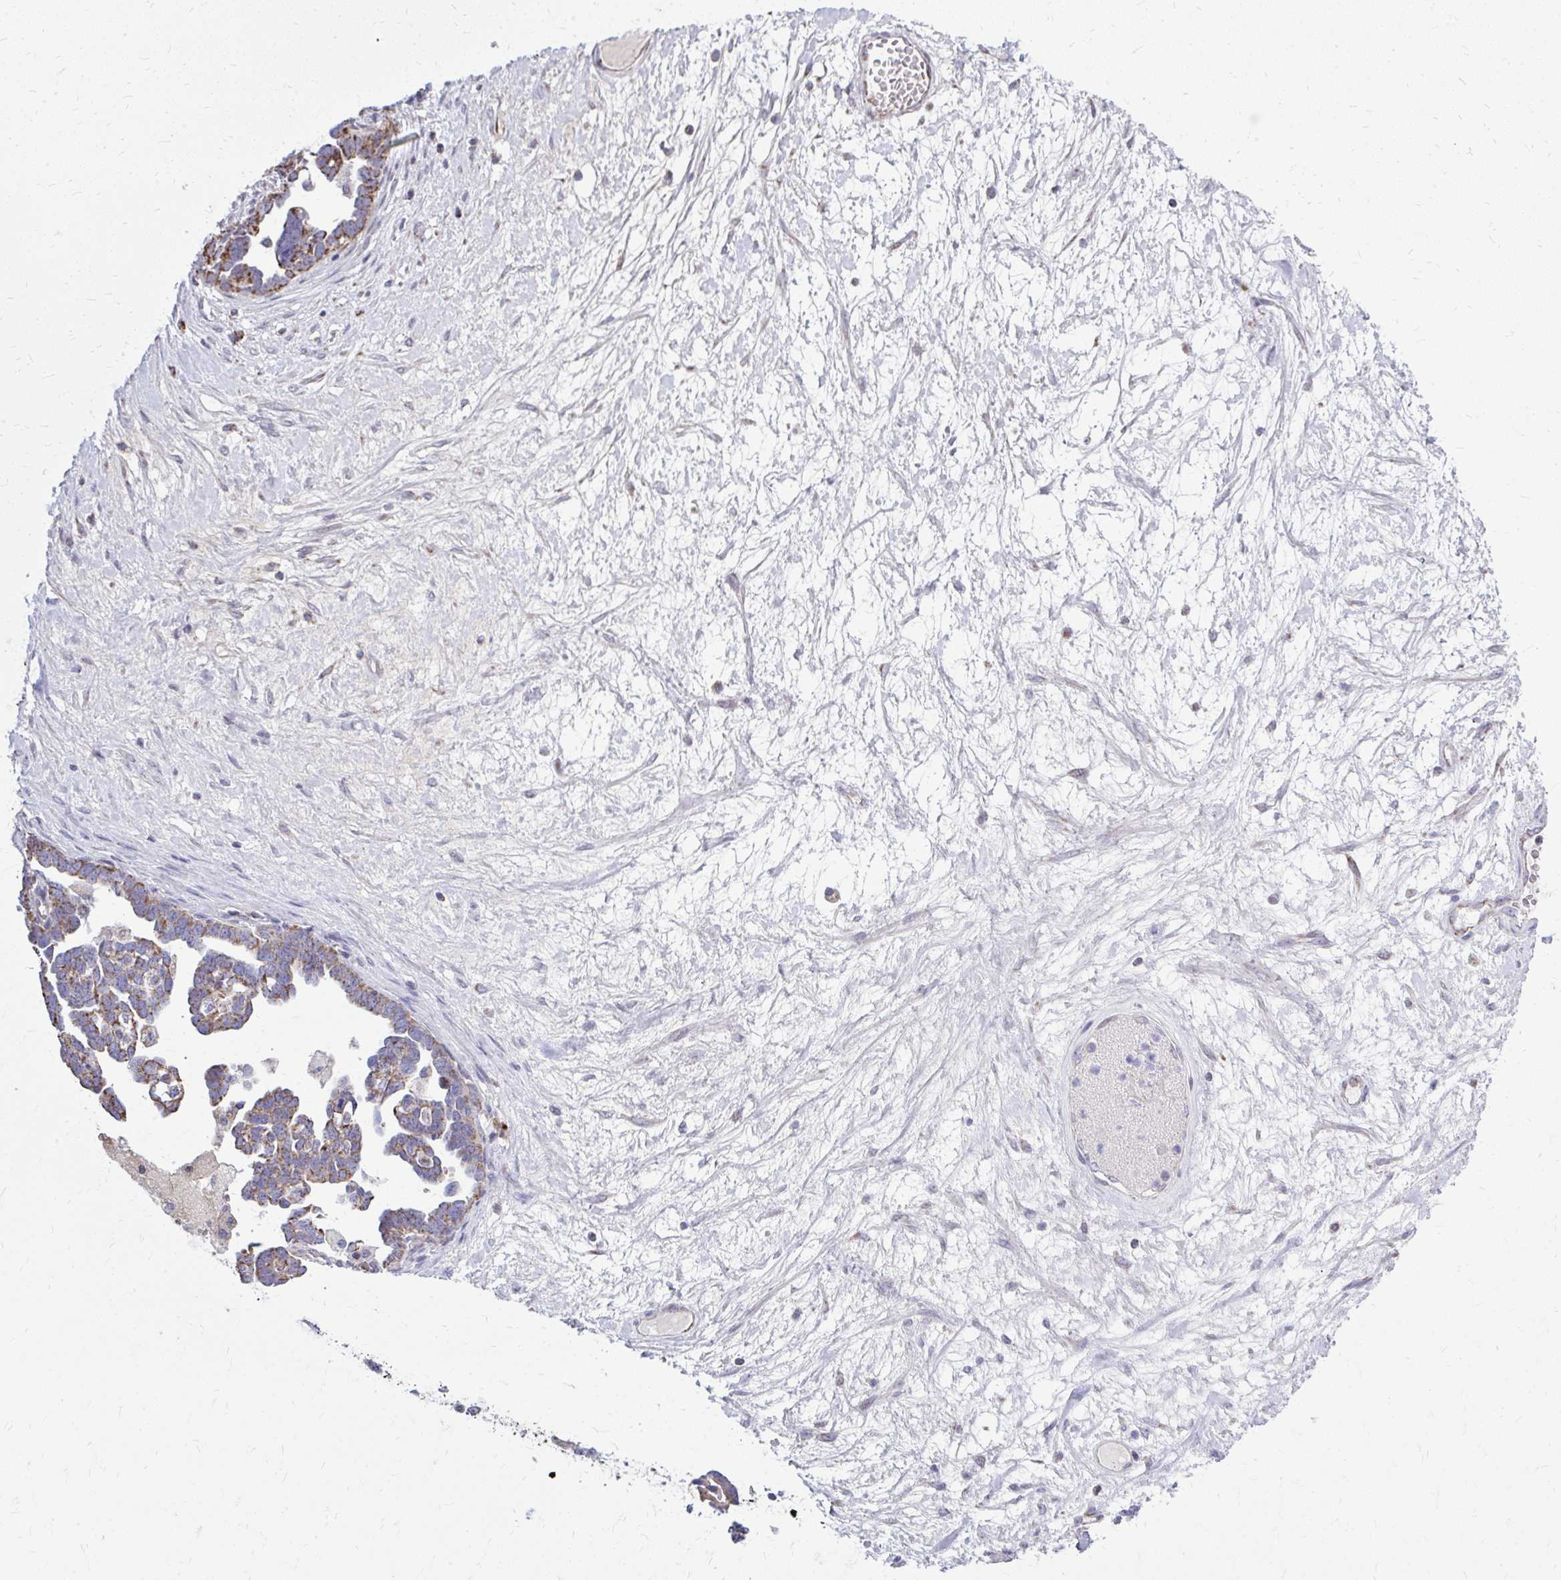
{"staining": {"intensity": "moderate", "quantity": ">75%", "location": "cytoplasmic/membranous"}, "tissue": "ovarian cancer", "cell_type": "Tumor cells", "image_type": "cancer", "snomed": [{"axis": "morphology", "description": "Cystadenocarcinoma, serous, NOS"}, {"axis": "topography", "description": "Ovary"}], "caption": "This micrograph displays immunohistochemistry (IHC) staining of human serous cystadenocarcinoma (ovarian), with medium moderate cytoplasmic/membranous staining in approximately >75% of tumor cells.", "gene": "ZNF362", "patient": {"sex": "female", "age": 54}}